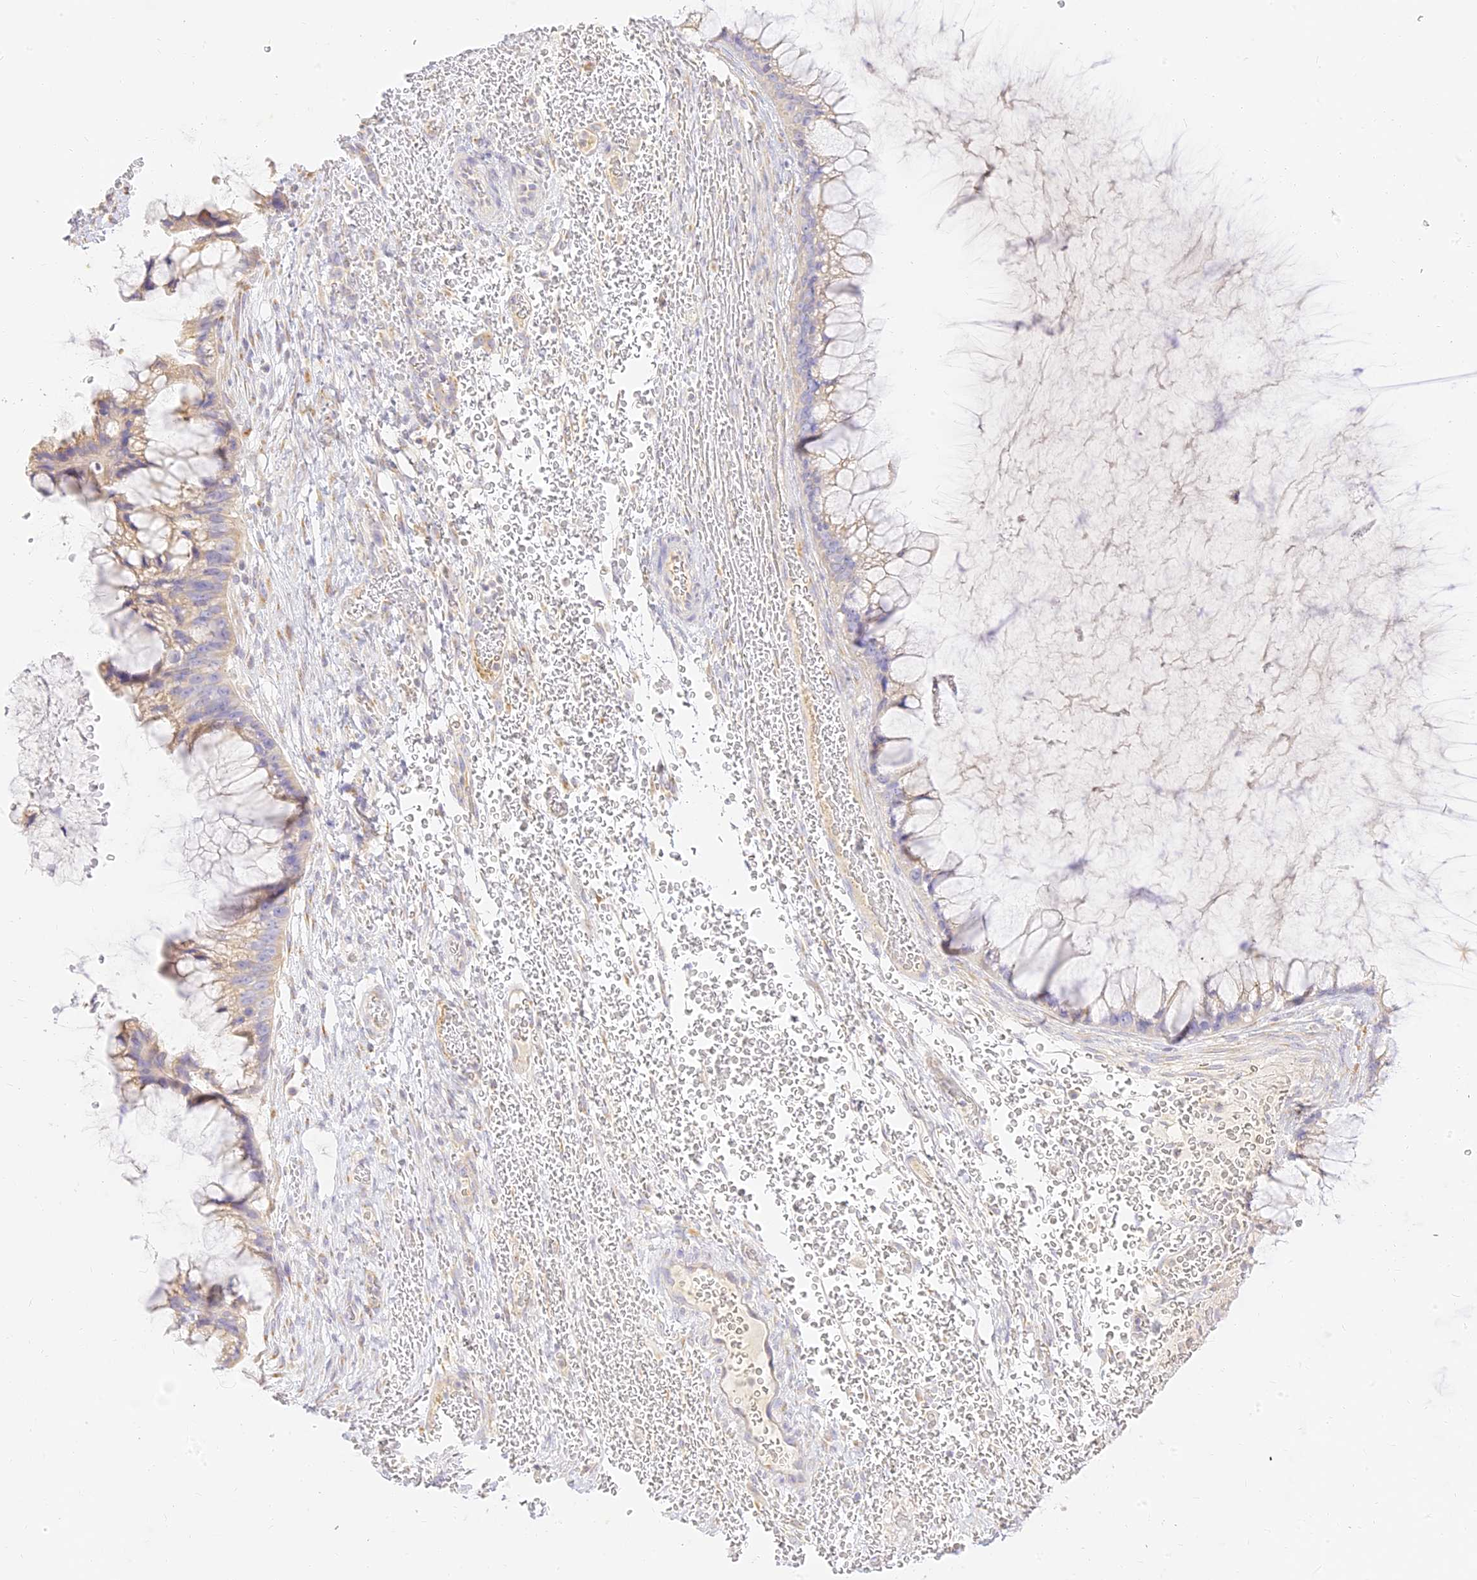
{"staining": {"intensity": "weak", "quantity": "25%-75%", "location": "cytoplasmic/membranous"}, "tissue": "ovarian cancer", "cell_type": "Tumor cells", "image_type": "cancer", "snomed": [{"axis": "morphology", "description": "Cystadenocarcinoma, mucinous, NOS"}, {"axis": "topography", "description": "Ovary"}], "caption": "Brown immunohistochemical staining in human ovarian mucinous cystadenocarcinoma shows weak cytoplasmic/membranous expression in about 25%-75% of tumor cells.", "gene": "SEC13", "patient": {"sex": "female", "age": 37}}